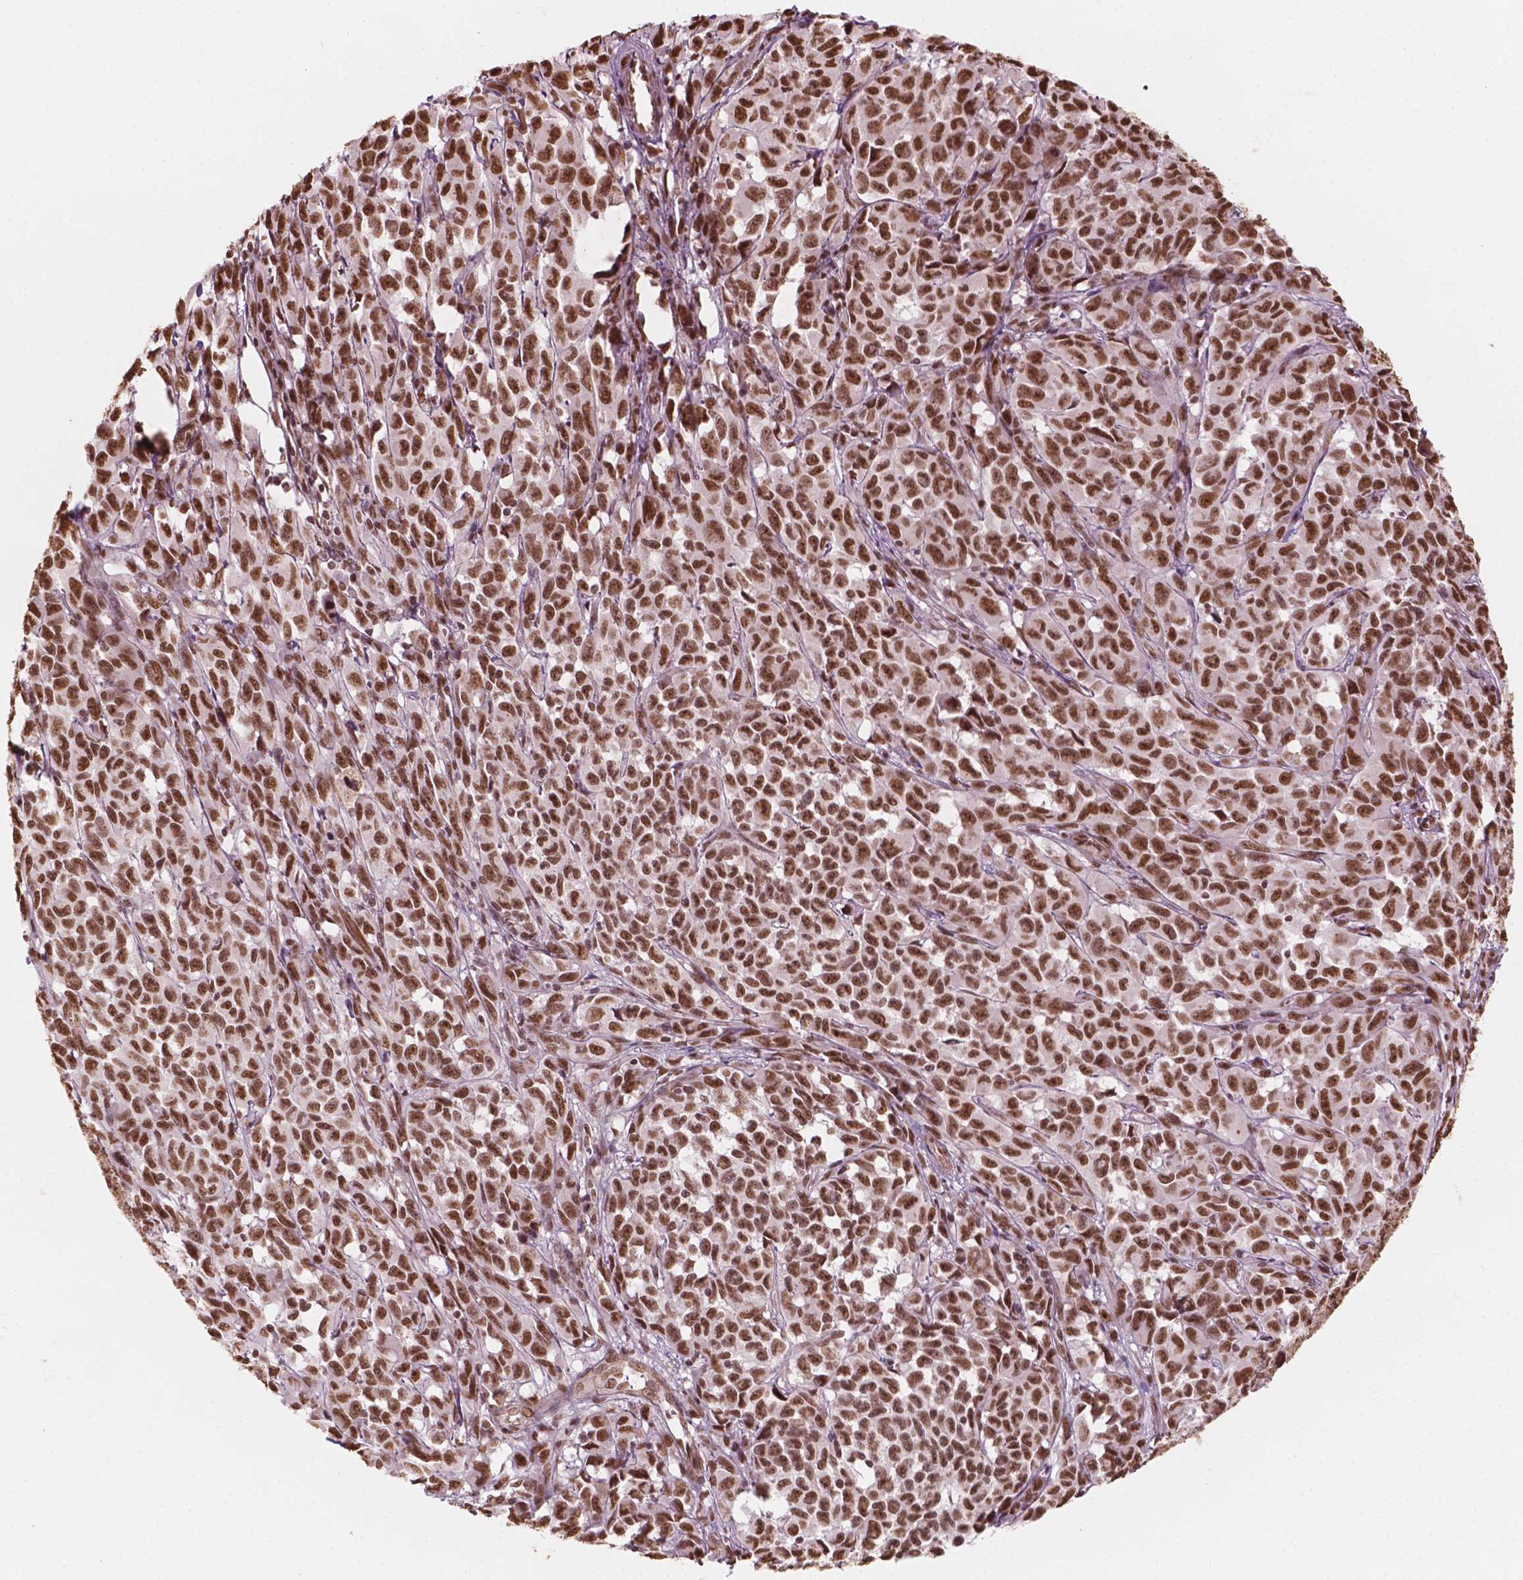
{"staining": {"intensity": "strong", "quantity": ">75%", "location": "nuclear"}, "tissue": "melanoma", "cell_type": "Tumor cells", "image_type": "cancer", "snomed": [{"axis": "morphology", "description": "Malignant melanoma, NOS"}, {"axis": "topography", "description": "Vulva, labia, clitoris and Bartholin´s gland, NO"}], "caption": "Protein staining reveals strong nuclear positivity in approximately >75% of tumor cells in malignant melanoma. (Stains: DAB in brown, nuclei in blue, Microscopy: brightfield microscopy at high magnification).", "gene": "GTF3C5", "patient": {"sex": "female", "age": 75}}